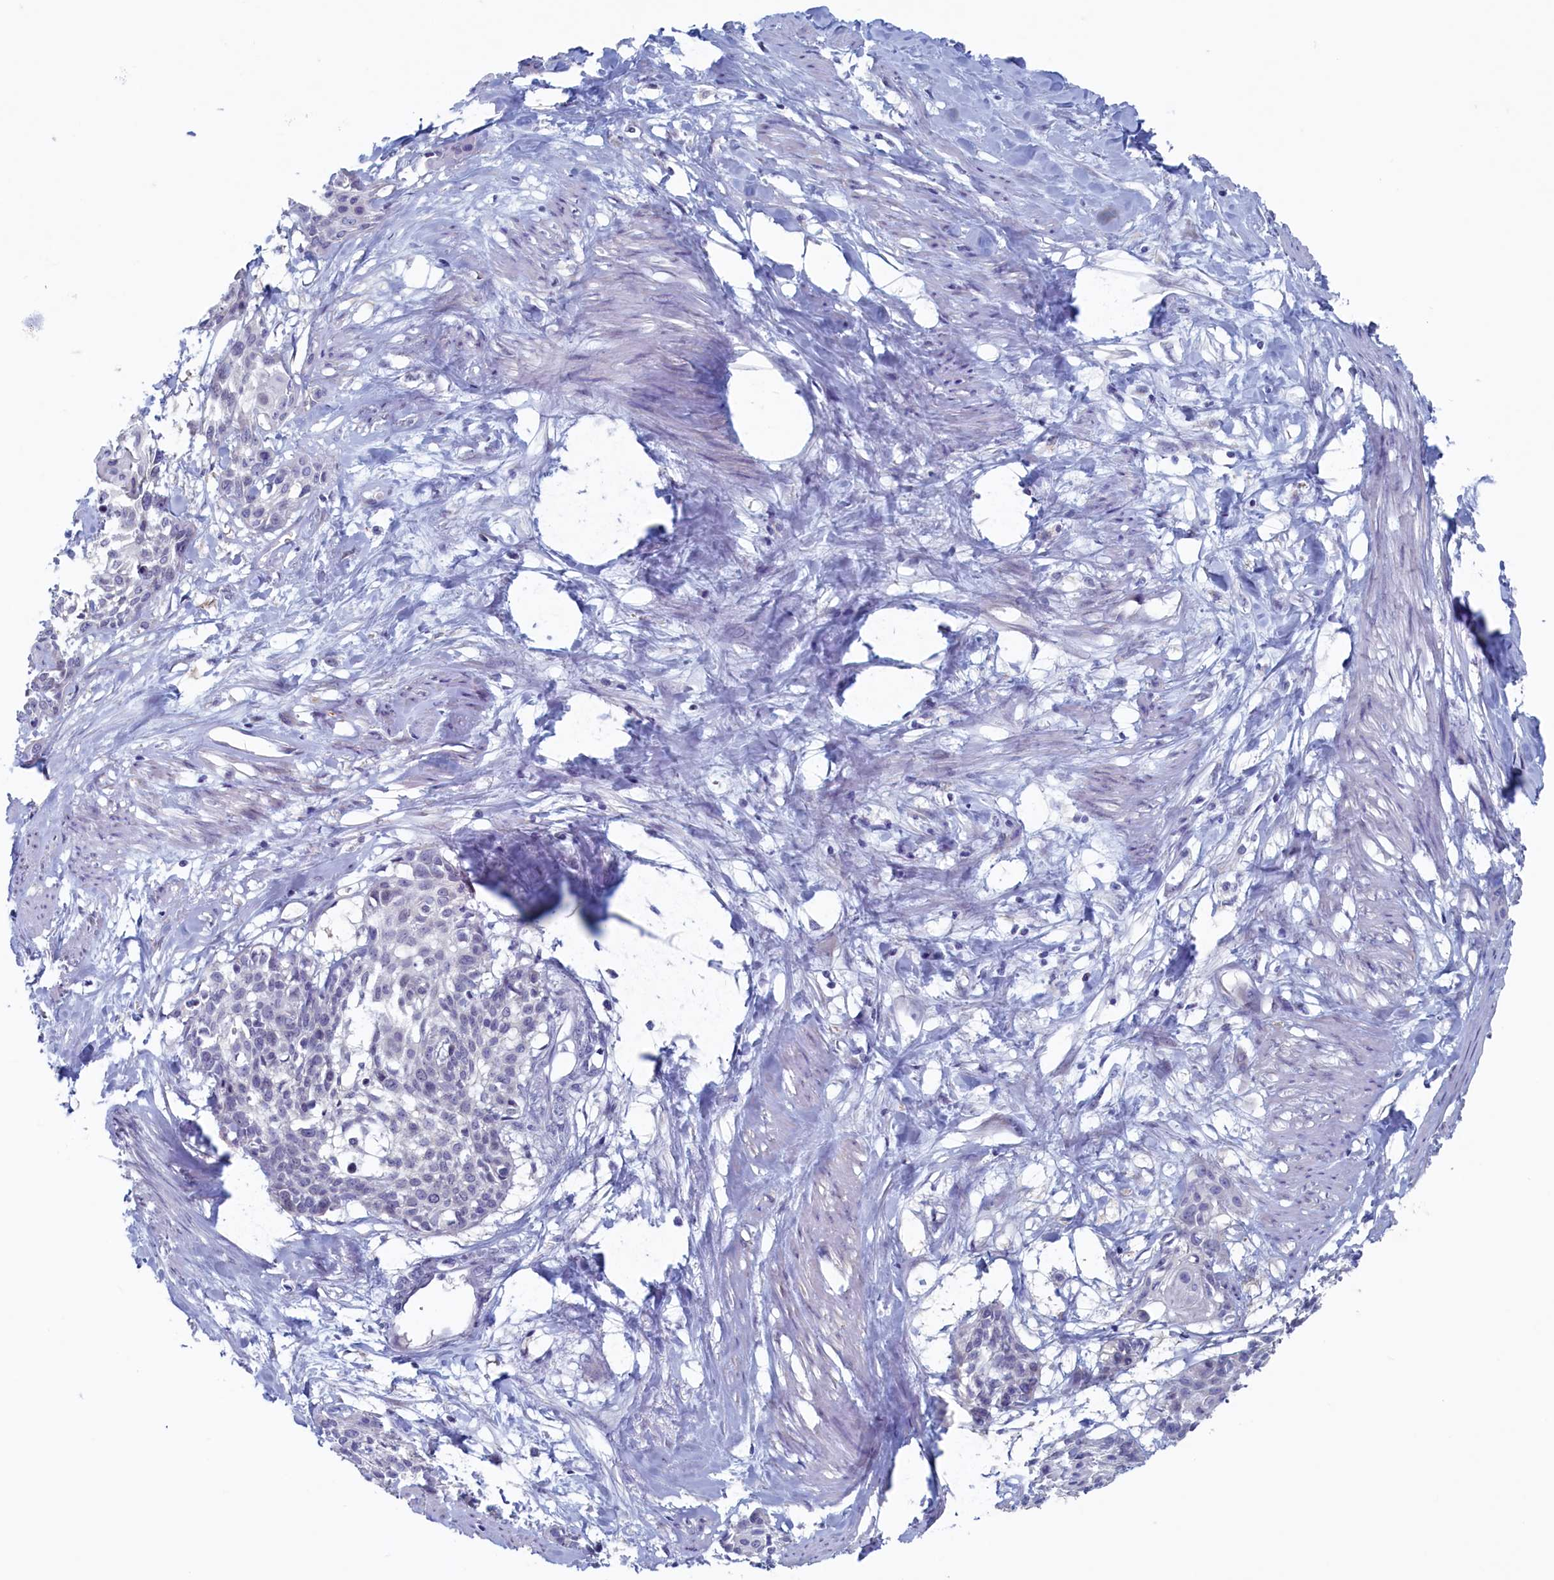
{"staining": {"intensity": "negative", "quantity": "none", "location": "none"}, "tissue": "cervical cancer", "cell_type": "Tumor cells", "image_type": "cancer", "snomed": [{"axis": "morphology", "description": "Squamous cell carcinoma, NOS"}, {"axis": "topography", "description": "Cervix"}], "caption": "Tumor cells show no significant staining in cervical cancer (squamous cell carcinoma). The staining was performed using DAB (3,3'-diaminobenzidine) to visualize the protein expression in brown, while the nuclei were stained in blue with hematoxylin (Magnification: 20x).", "gene": "WDR76", "patient": {"sex": "female", "age": 57}}